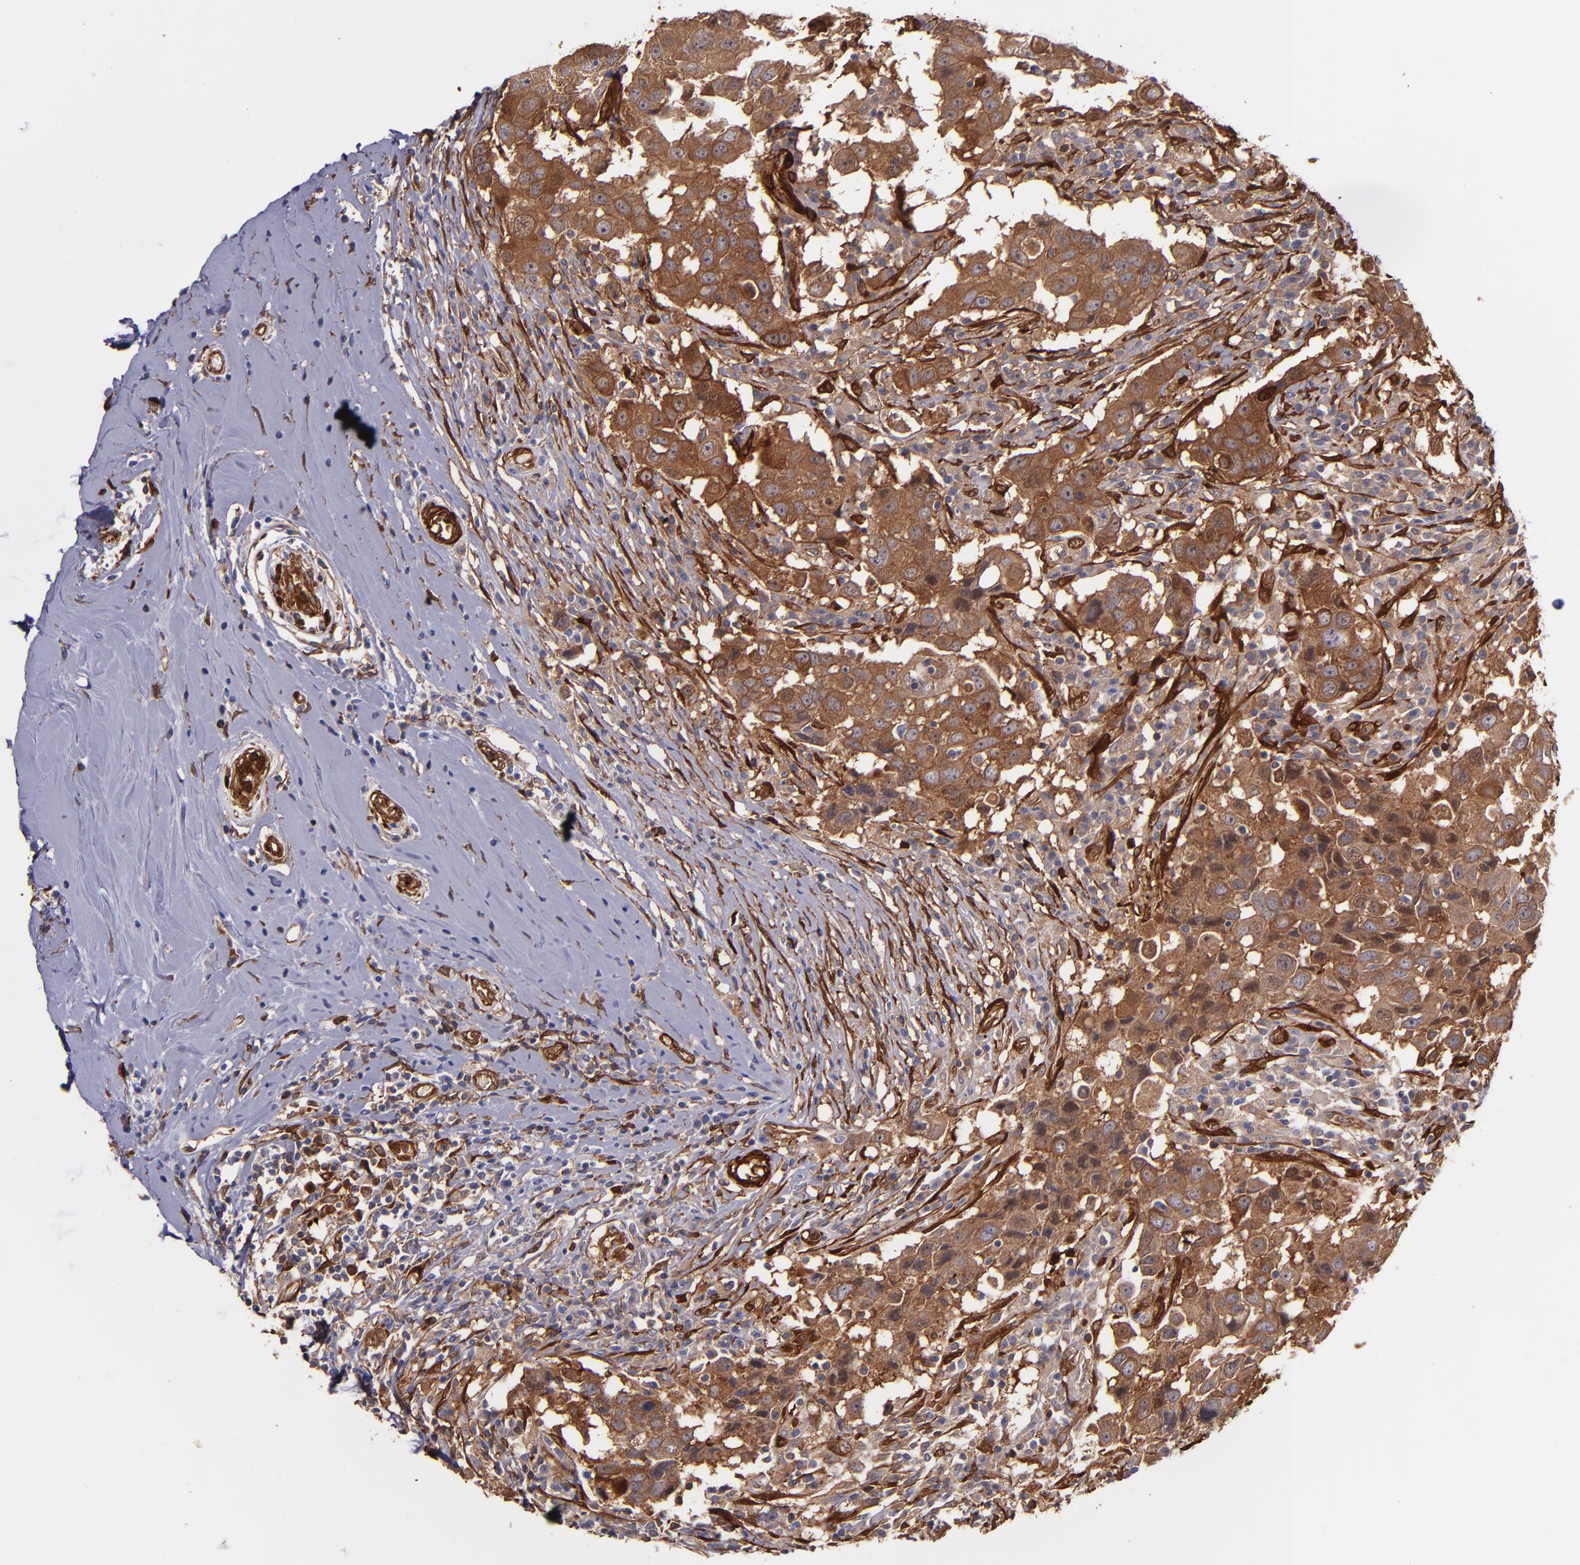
{"staining": {"intensity": "moderate", "quantity": ">75%", "location": "cytoplasmic/membranous"}, "tissue": "breast cancer", "cell_type": "Tumor cells", "image_type": "cancer", "snomed": [{"axis": "morphology", "description": "Duct carcinoma"}, {"axis": "topography", "description": "Breast"}], "caption": "A medium amount of moderate cytoplasmic/membranous staining is identified in approximately >75% of tumor cells in breast infiltrating ductal carcinoma tissue.", "gene": "VCL", "patient": {"sex": "female", "age": 27}}